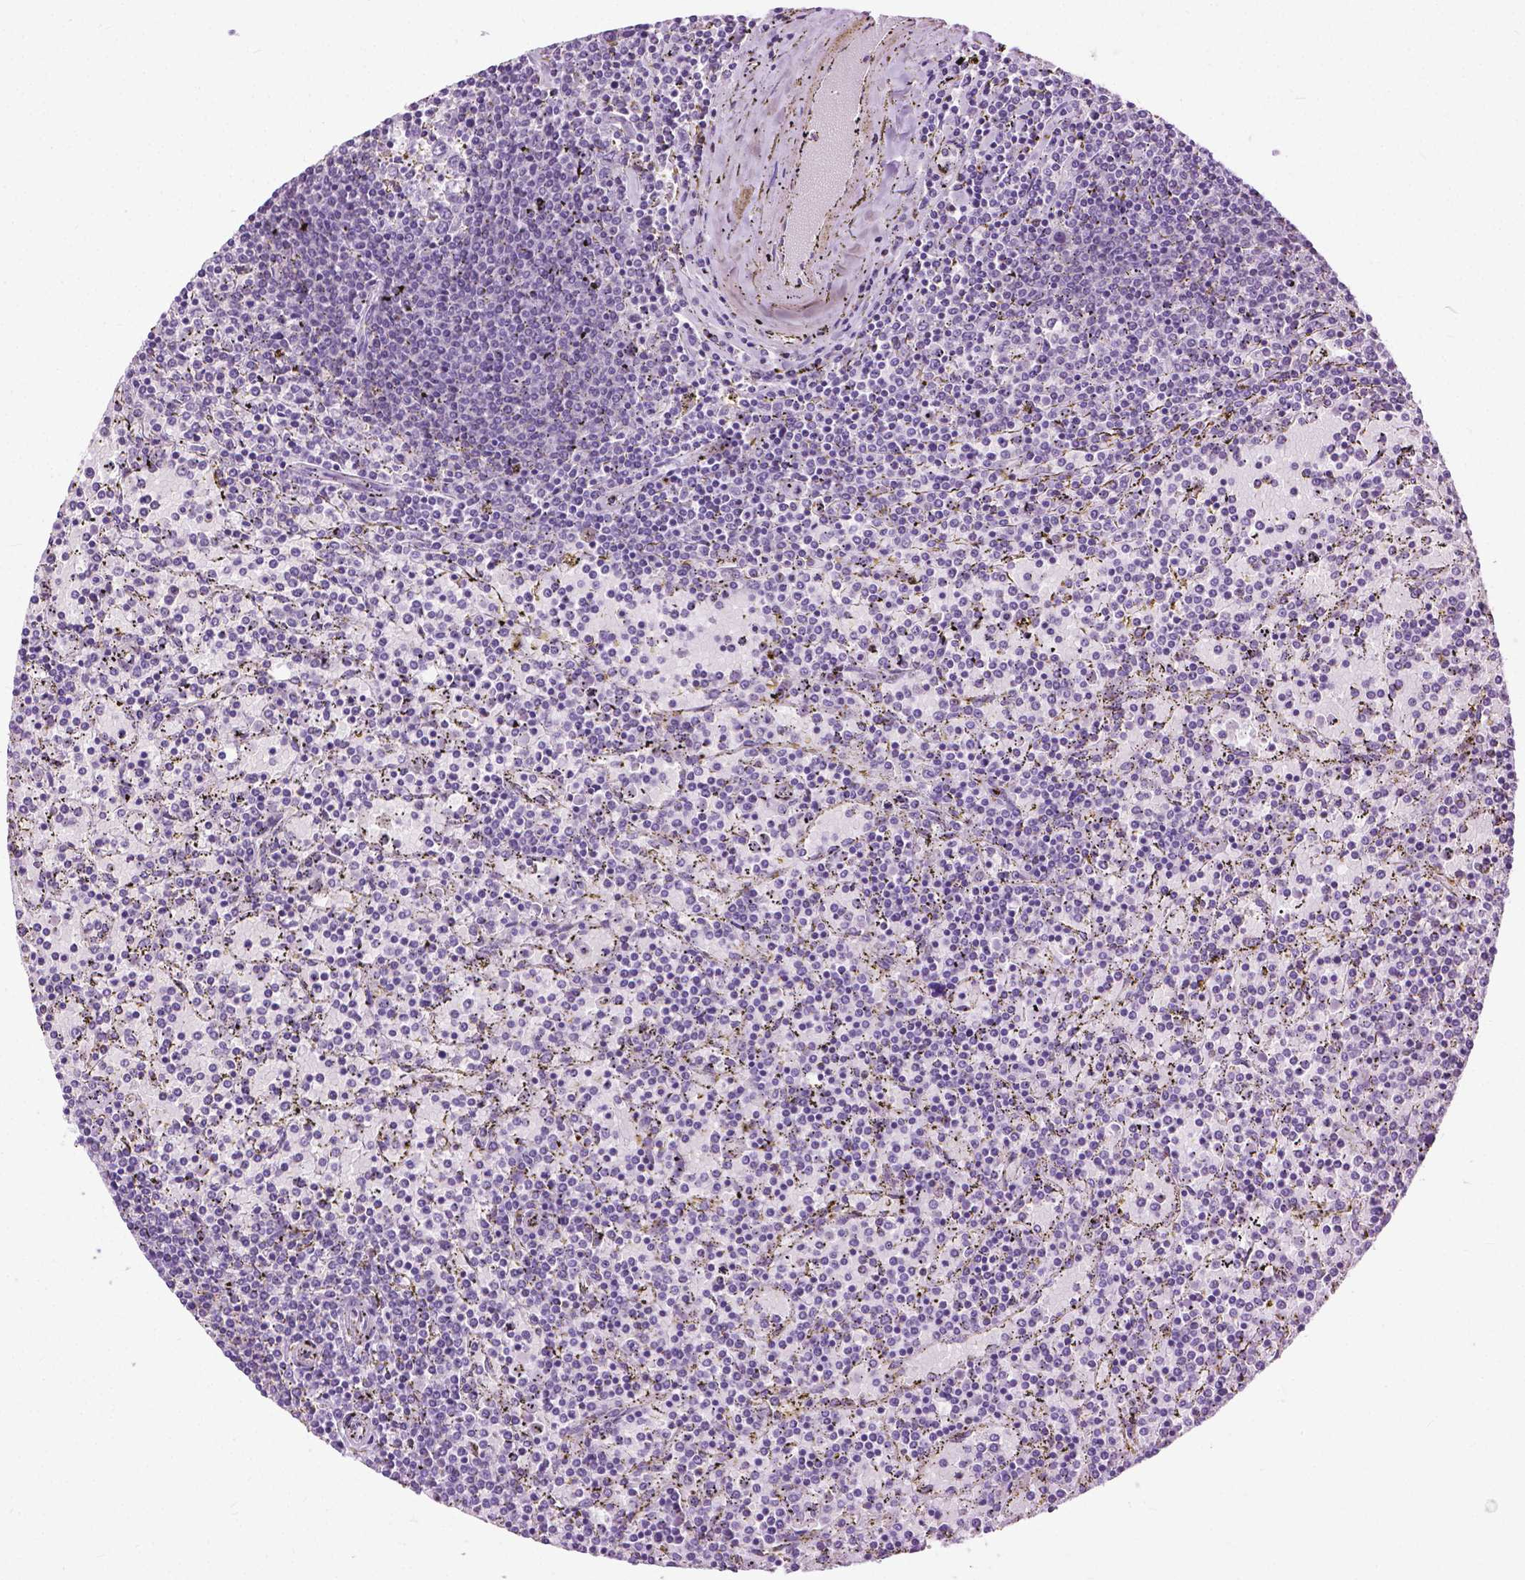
{"staining": {"intensity": "negative", "quantity": "none", "location": "none"}, "tissue": "lymphoma", "cell_type": "Tumor cells", "image_type": "cancer", "snomed": [{"axis": "morphology", "description": "Malignant lymphoma, non-Hodgkin's type, Low grade"}, {"axis": "topography", "description": "Spleen"}], "caption": "Histopathology image shows no significant protein staining in tumor cells of low-grade malignant lymphoma, non-Hodgkin's type.", "gene": "GPR37L1", "patient": {"sex": "female", "age": 77}}